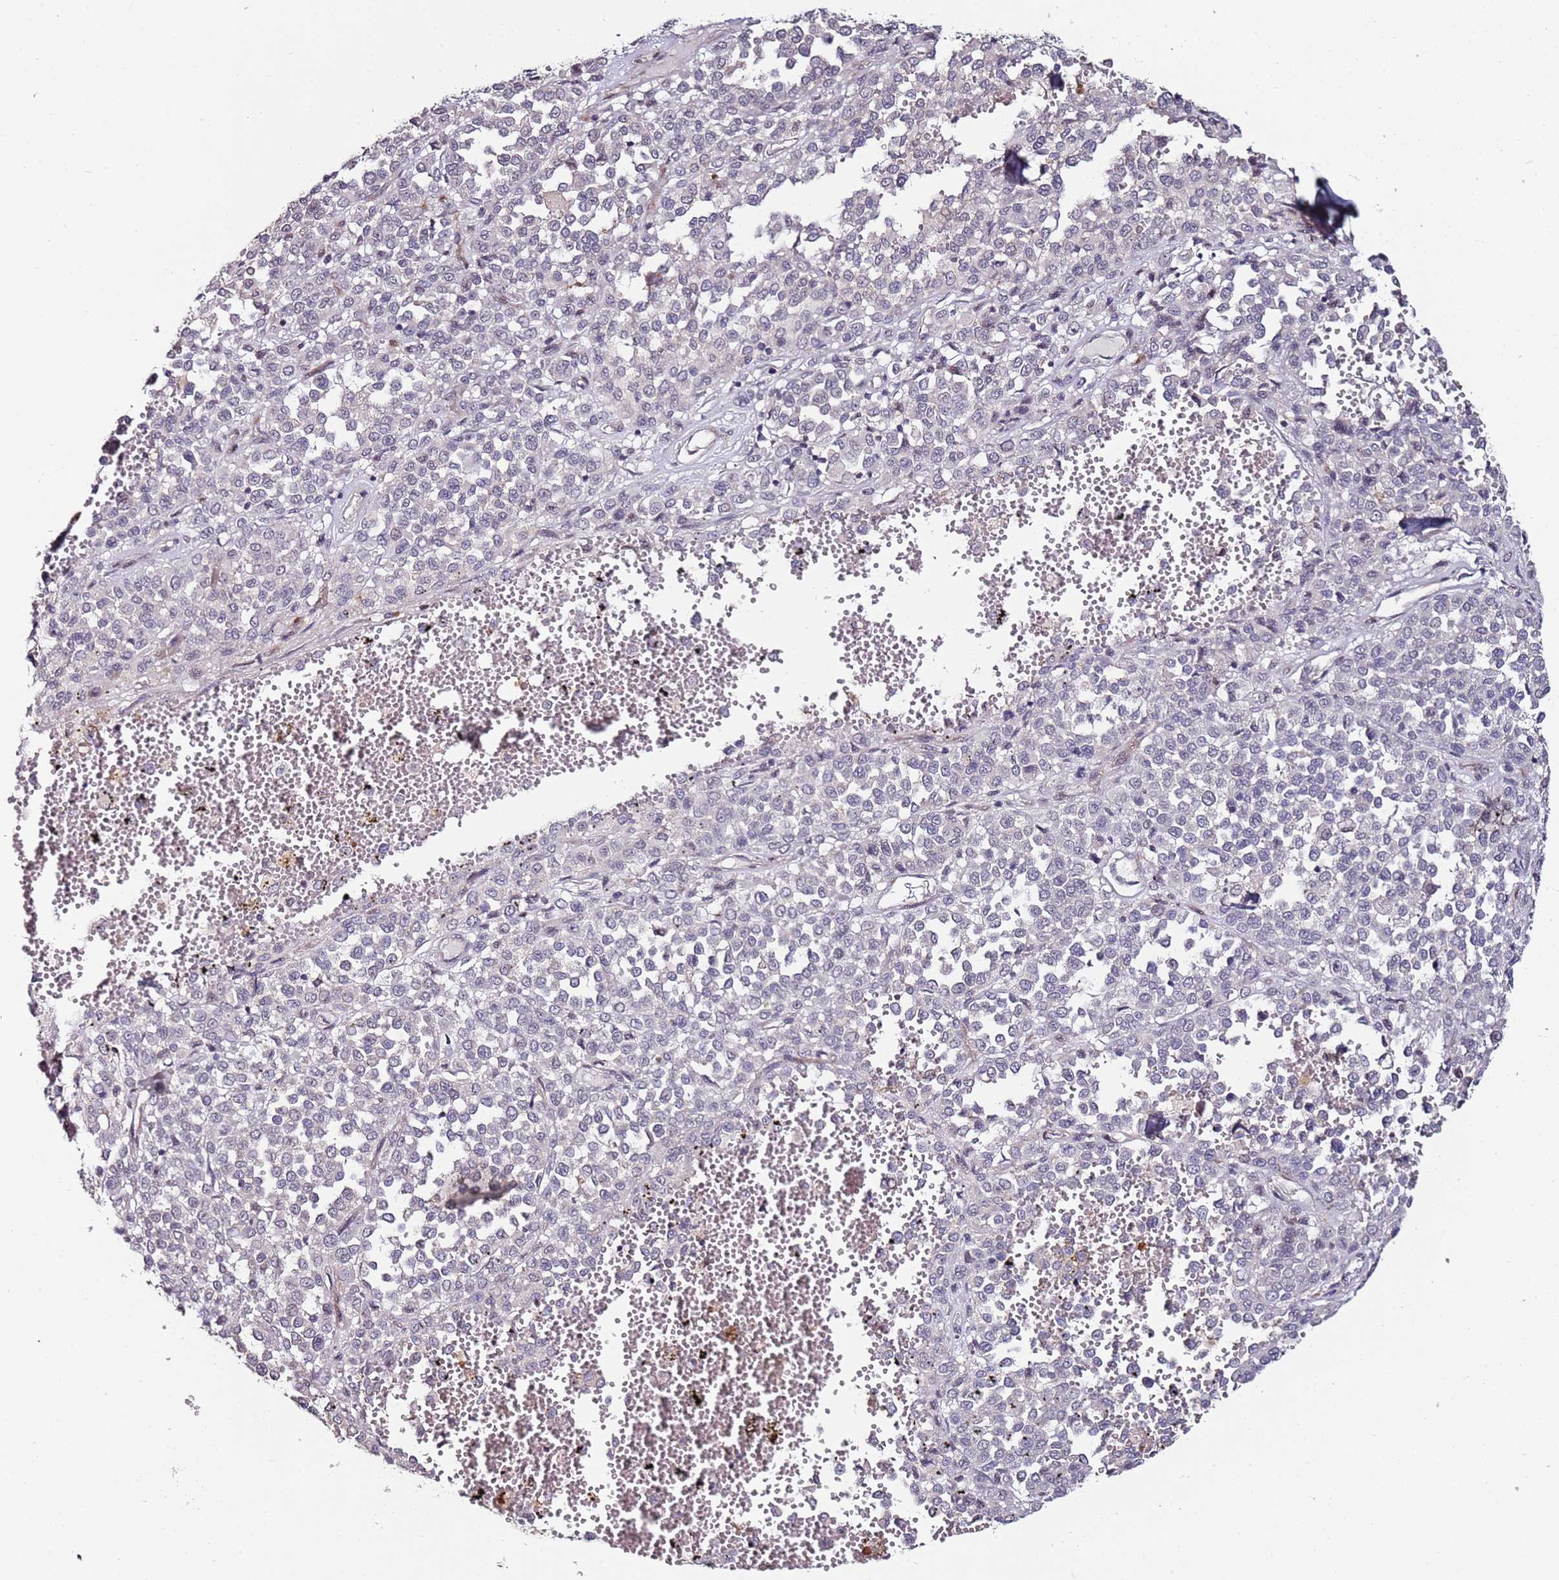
{"staining": {"intensity": "negative", "quantity": "none", "location": "none"}, "tissue": "melanoma", "cell_type": "Tumor cells", "image_type": "cancer", "snomed": [{"axis": "morphology", "description": "Malignant melanoma, Metastatic site"}, {"axis": "topography", "description": "Pancreas"}], "caption": "There is no significant staining in tumor cells of melanoma. The staining was performed using DAB (3,3'-diaminobenzidine) to visualize the protein expression in brown, while the nuclei were stained in blue with hematoxylin (Magnification: 20x).", "gene": "DUSP28", "patient": {"sex": "female", "age": 30}}